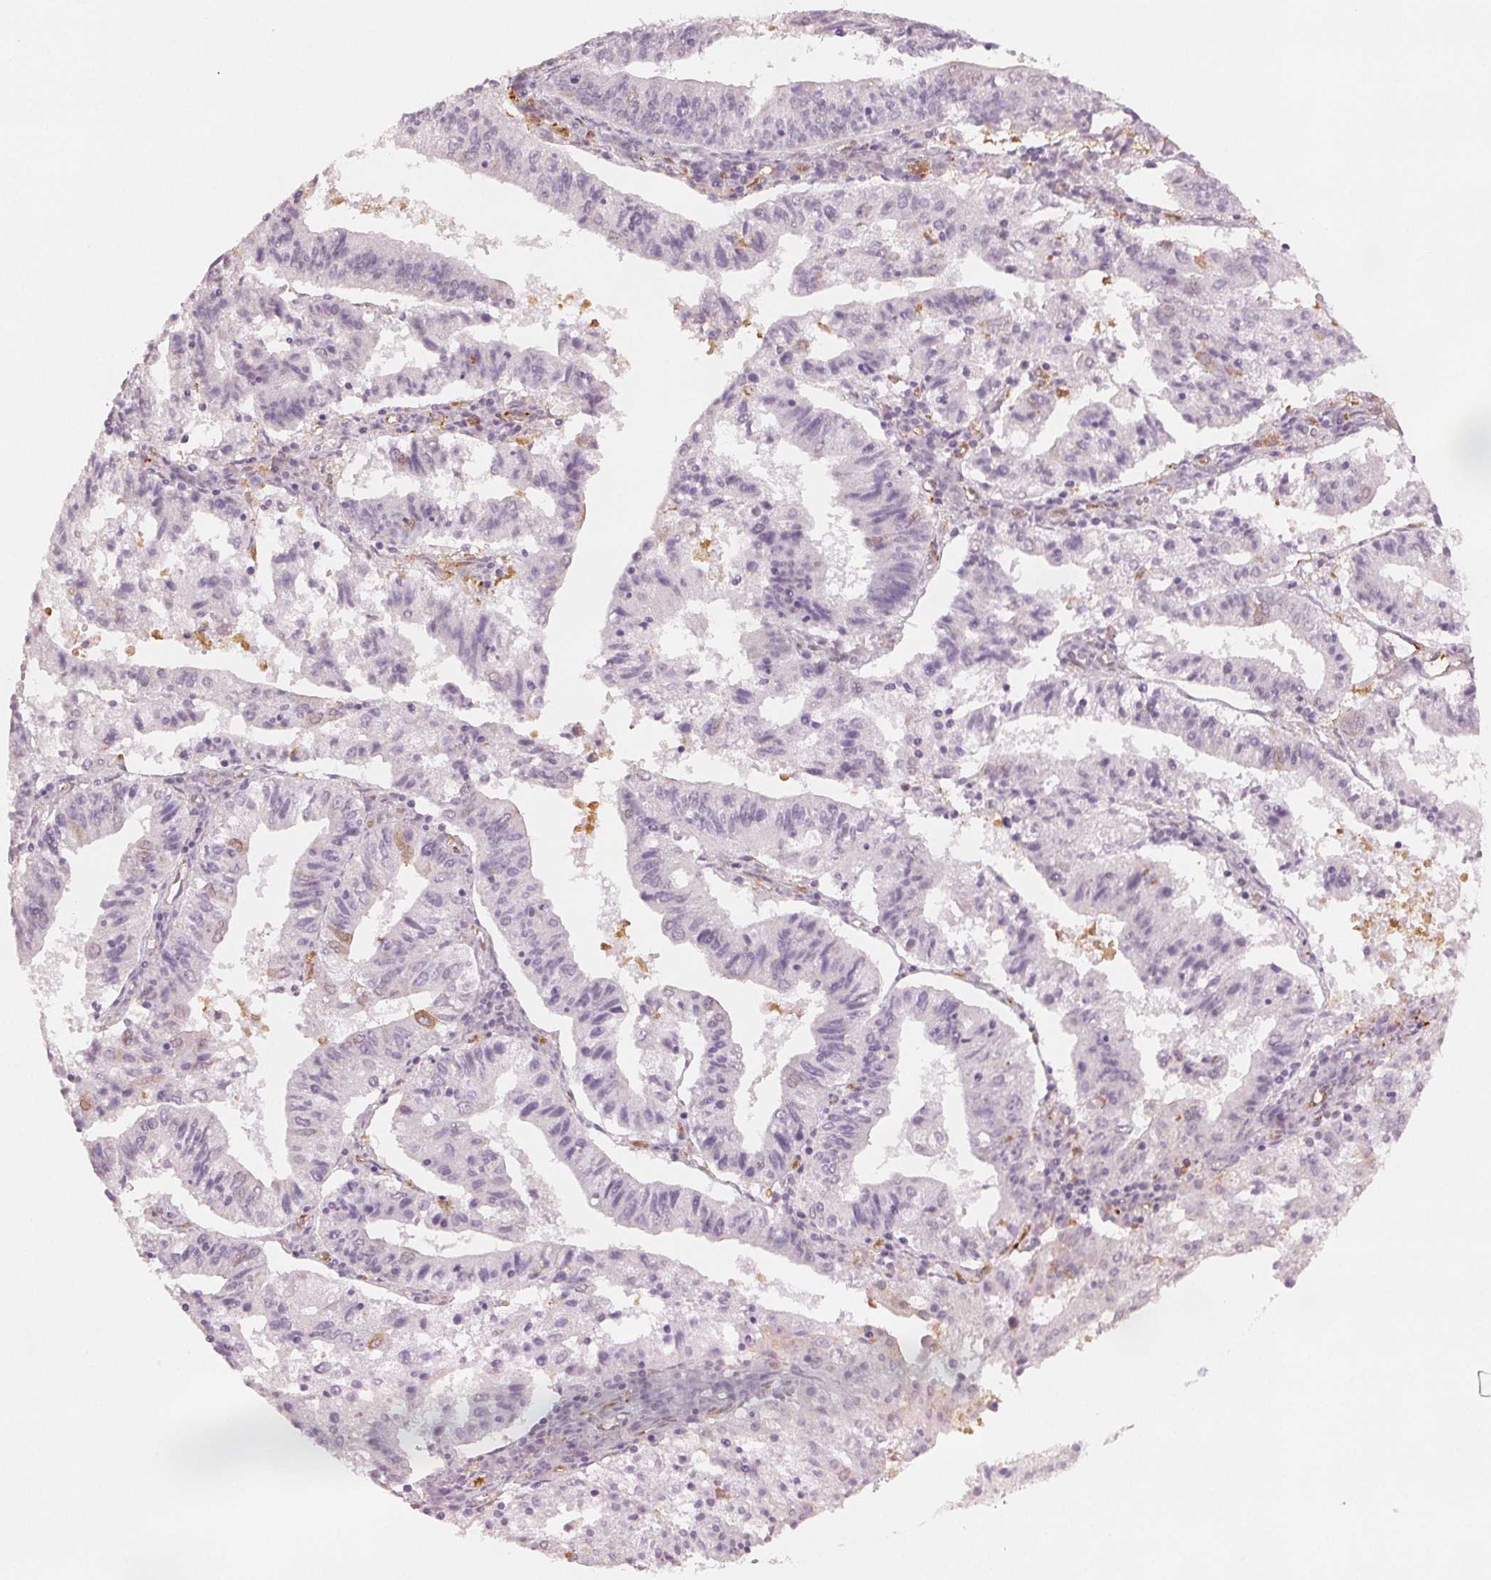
{"staining": {"intensity": "negative", "quantity": "none", "location": "none"}, "tissue": "endometrial cancer", "cell_type": "Tumor cells", "image_type": "cancer", "snomed": [{"axis": "morphology", "description": "Adenocarcinoma, NOS"}, {"axis": "topography", "description": "Endometrium"}], "caption": "Immunohistochemical staining of endometrial cancer reveals no significant staining in tumor cells.", "gene": "DIAPH2", "patient": {"sex": "female", "age": 82}}